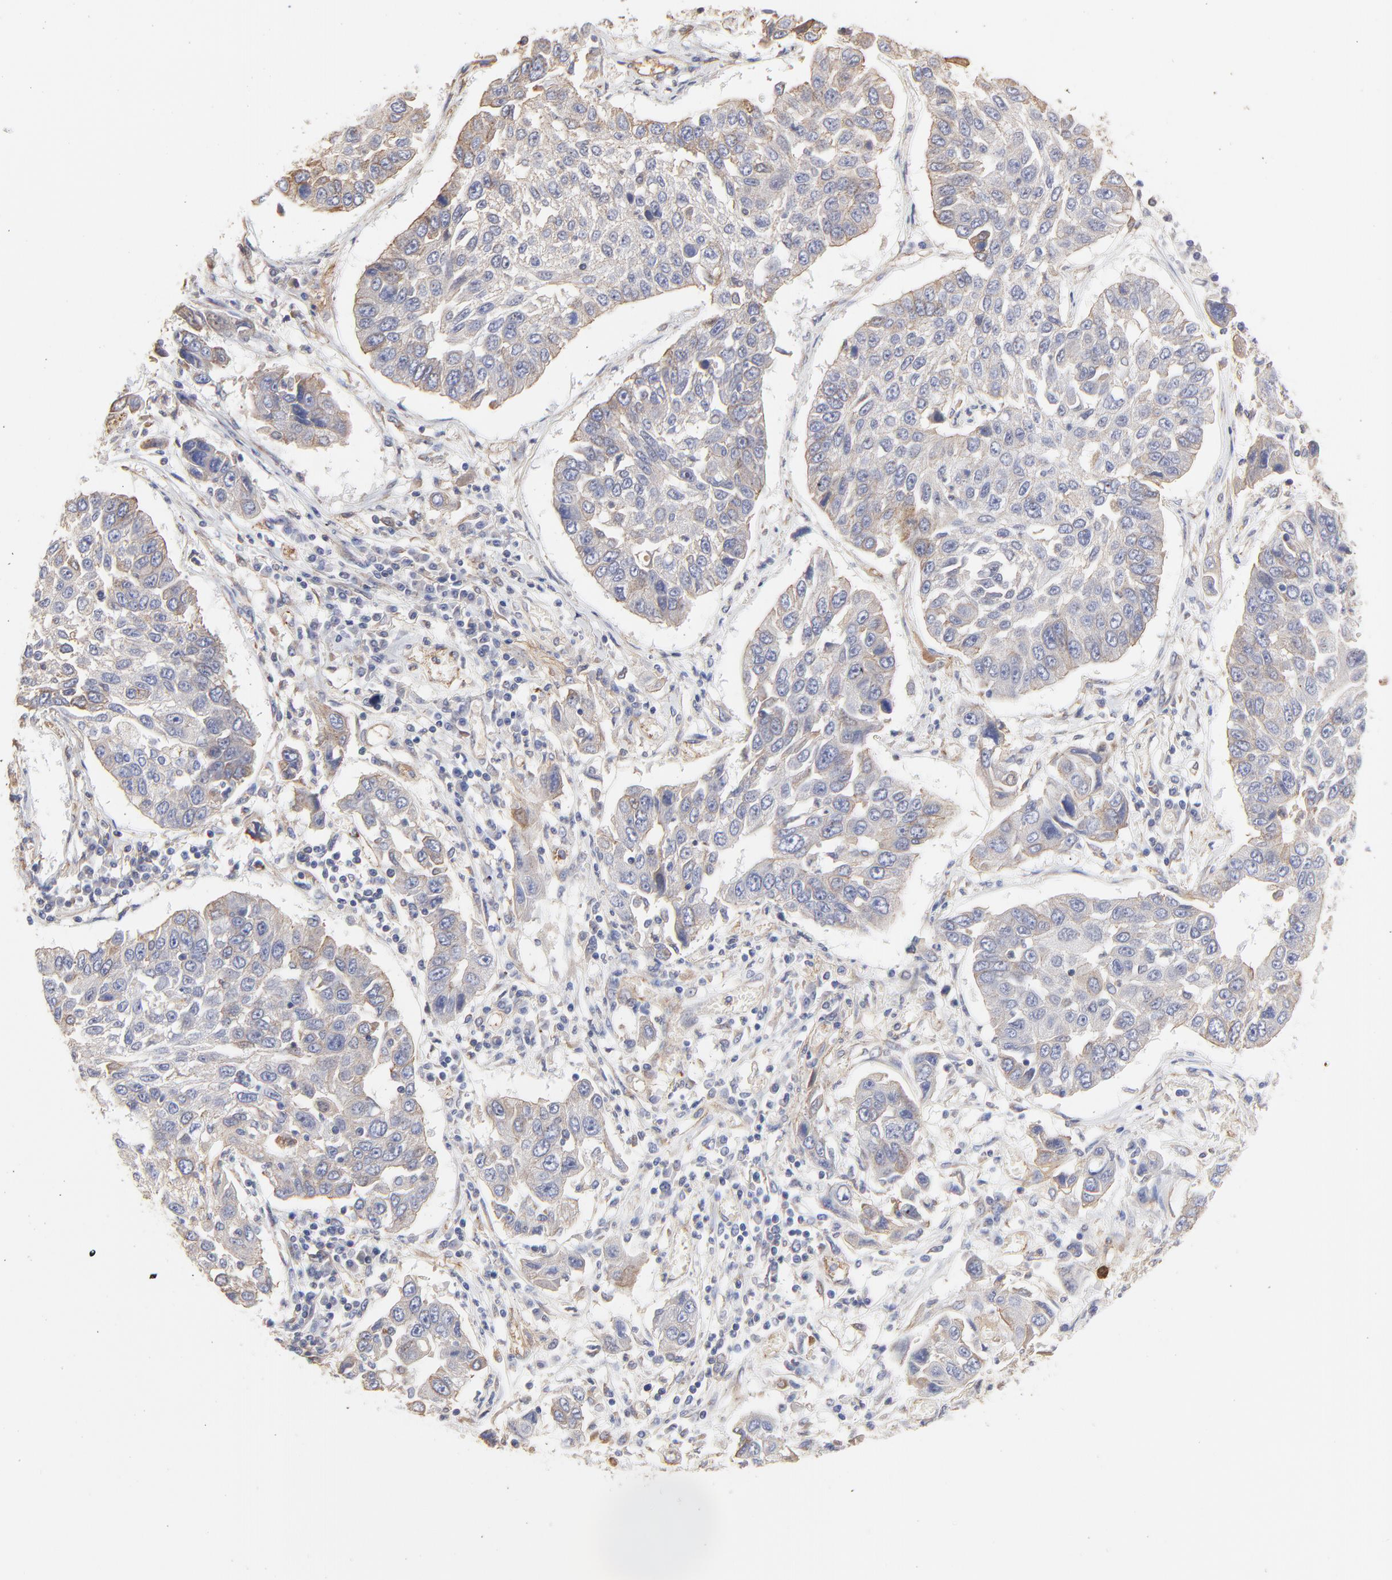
{"staining": {"intensity": "weak", "quantity": "<25%", "location": "cytoplasmic/membranous"}, "tissue": "lung cancer", "cell_type": "Tumor cells", "image_type": "cancer", "snomed": [{"axis": "morphology", "description": "Squamous cell carcinoma, NOS"}, {"axis": "topography", "description": "Lung"}], "caption": "Immunohistochemistry photomicrograph of human lung cancer (squamous cell carcinoma) stained for a protein (brown), which exhibits no positivity in tumor cells.", "gene": "LRCH2", "patient": {"sex": "male", "age": 71}}